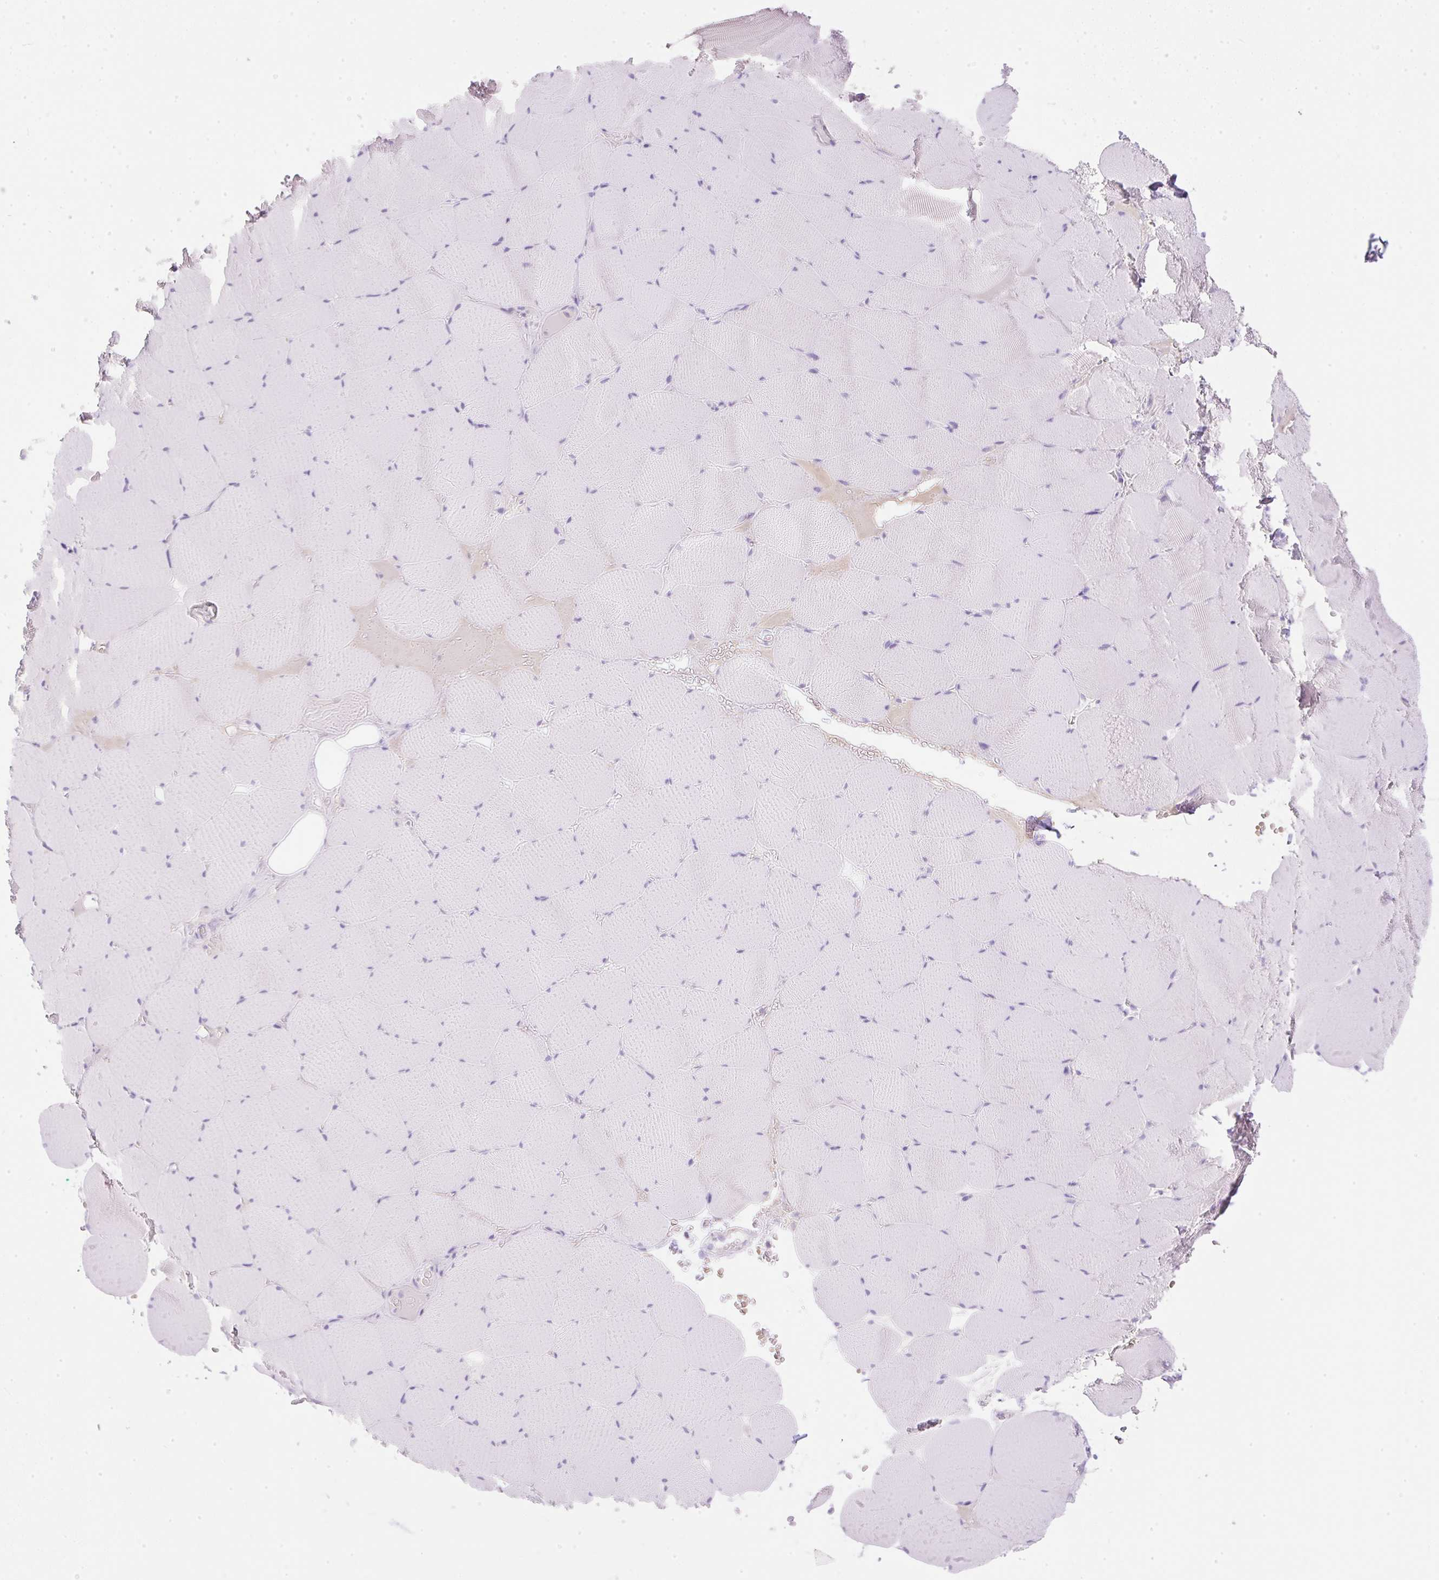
{"staining": {"intensity": "negative", "quantity": "none", "location": "none"}, "tissue": "skeletal muscle", "cell_type": "Myocytes", "image_type": "normal", "snomed": [{"axis": "morphology", "description": "Normal tissue, NOS"}, {"axis": "topography", "description": "Skeletal muscle"}, {"axis": "topography", "description": "Head-Neck"}], "caption": "Photomicrograph shows no significant protein staining in myocytes of normal skeletal muscle. (DAB (3,3'-diaminobenzidine) immunohistochemistry with hematoxylin counter stain).", "gene": "CDX1", "patient": {"sex": "male", "age": 66}}